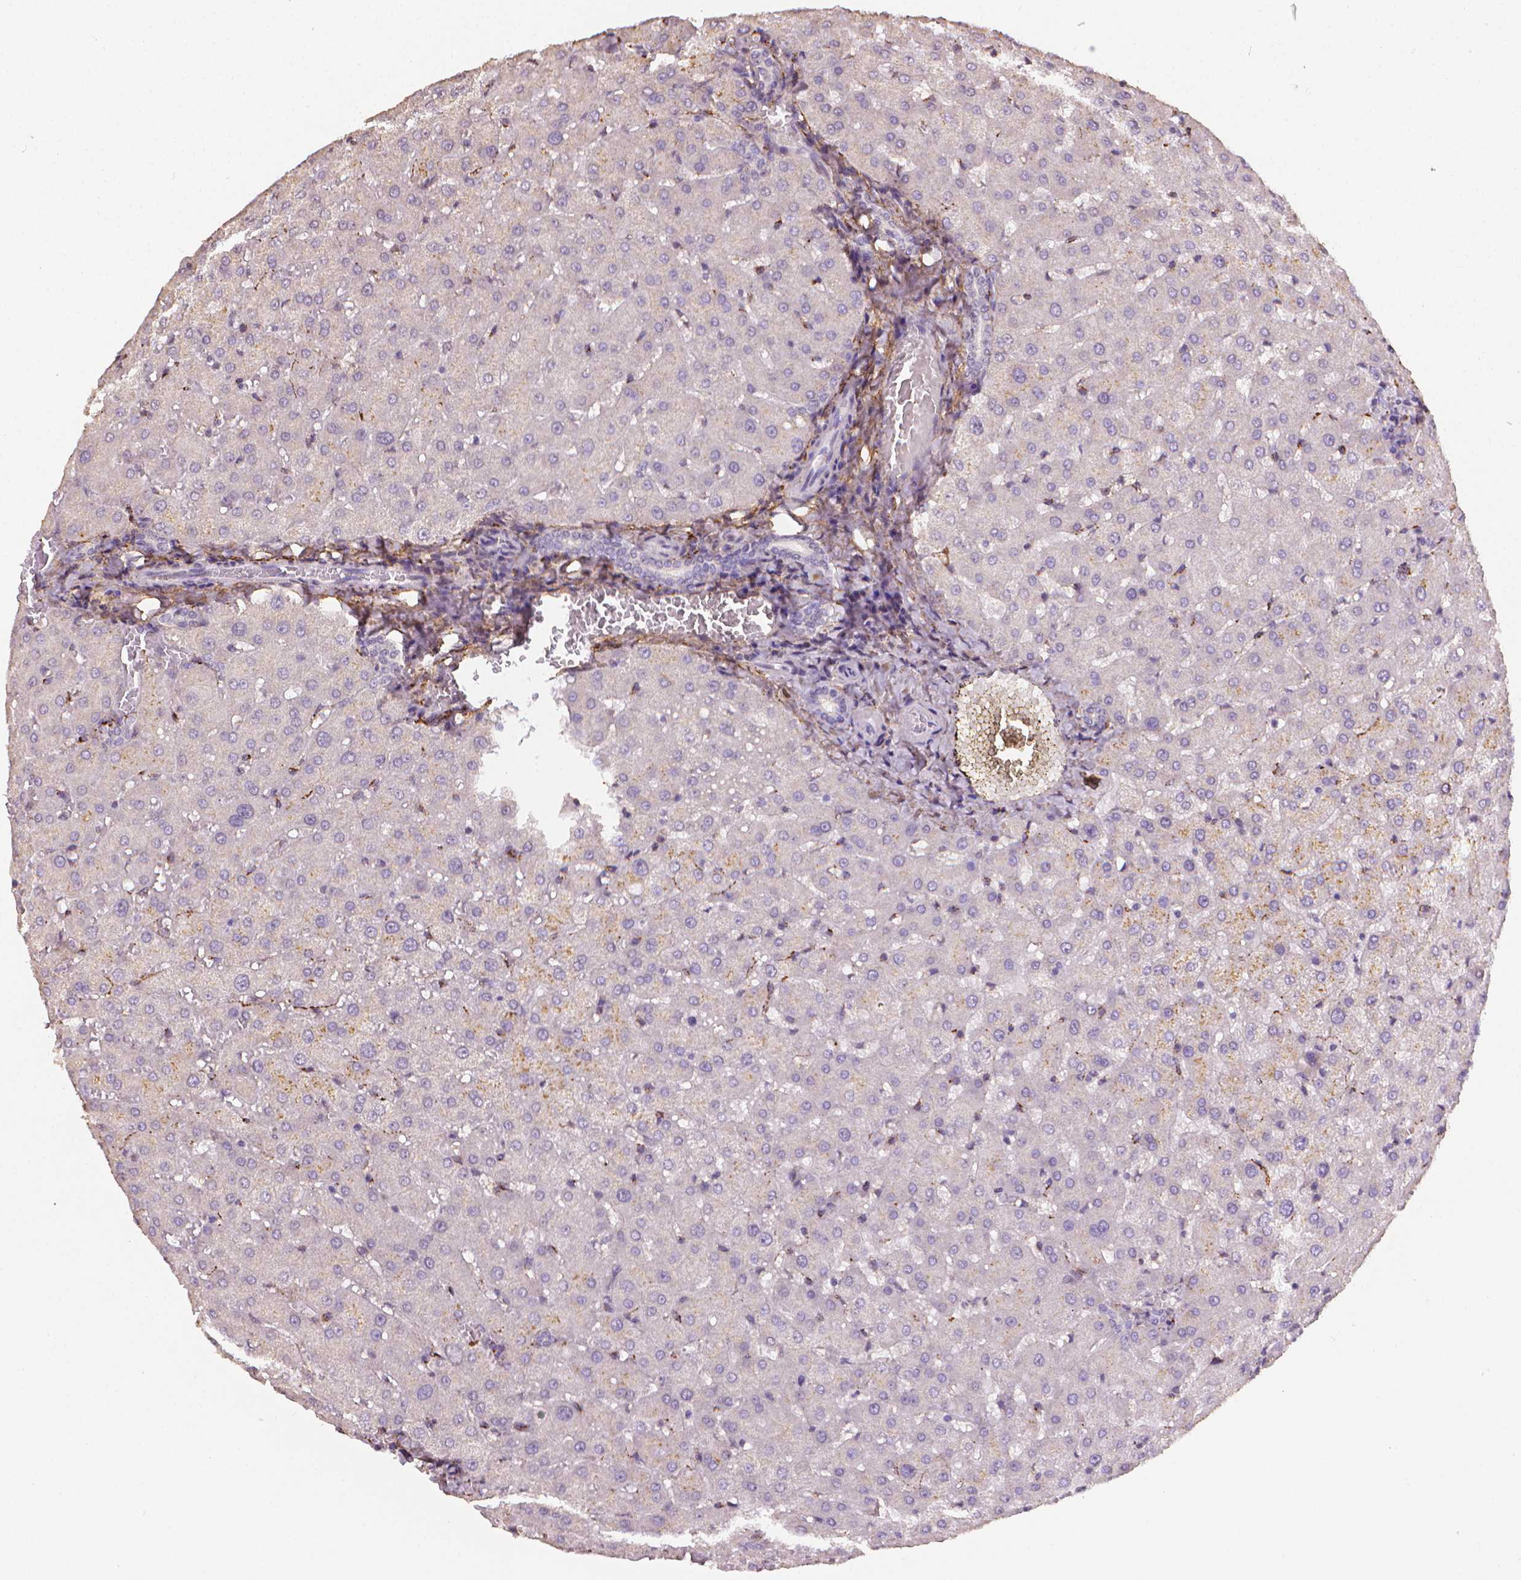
{"staining": {"intensity": "negative", "quantity": "none", "location": "none"}, "tissue": "liver", "cell_type": "Cholangiocytes", "image_type": "normal", "snomed": [{"axis": "morphology", "description": "Normal tissue, NOS"}, {"axis": "topography", "description": "Liver"}], "caption": "Protein analysis of unremarkable liver shows no significant staining in cholangiocytes. (Brightfield microscopy of DAB (3,3'-diaminobenzidine) immunohistochemistry (IHC) at high magnification).", "gene": "DCN", "patient": {"sex": "female", "age": 50}}